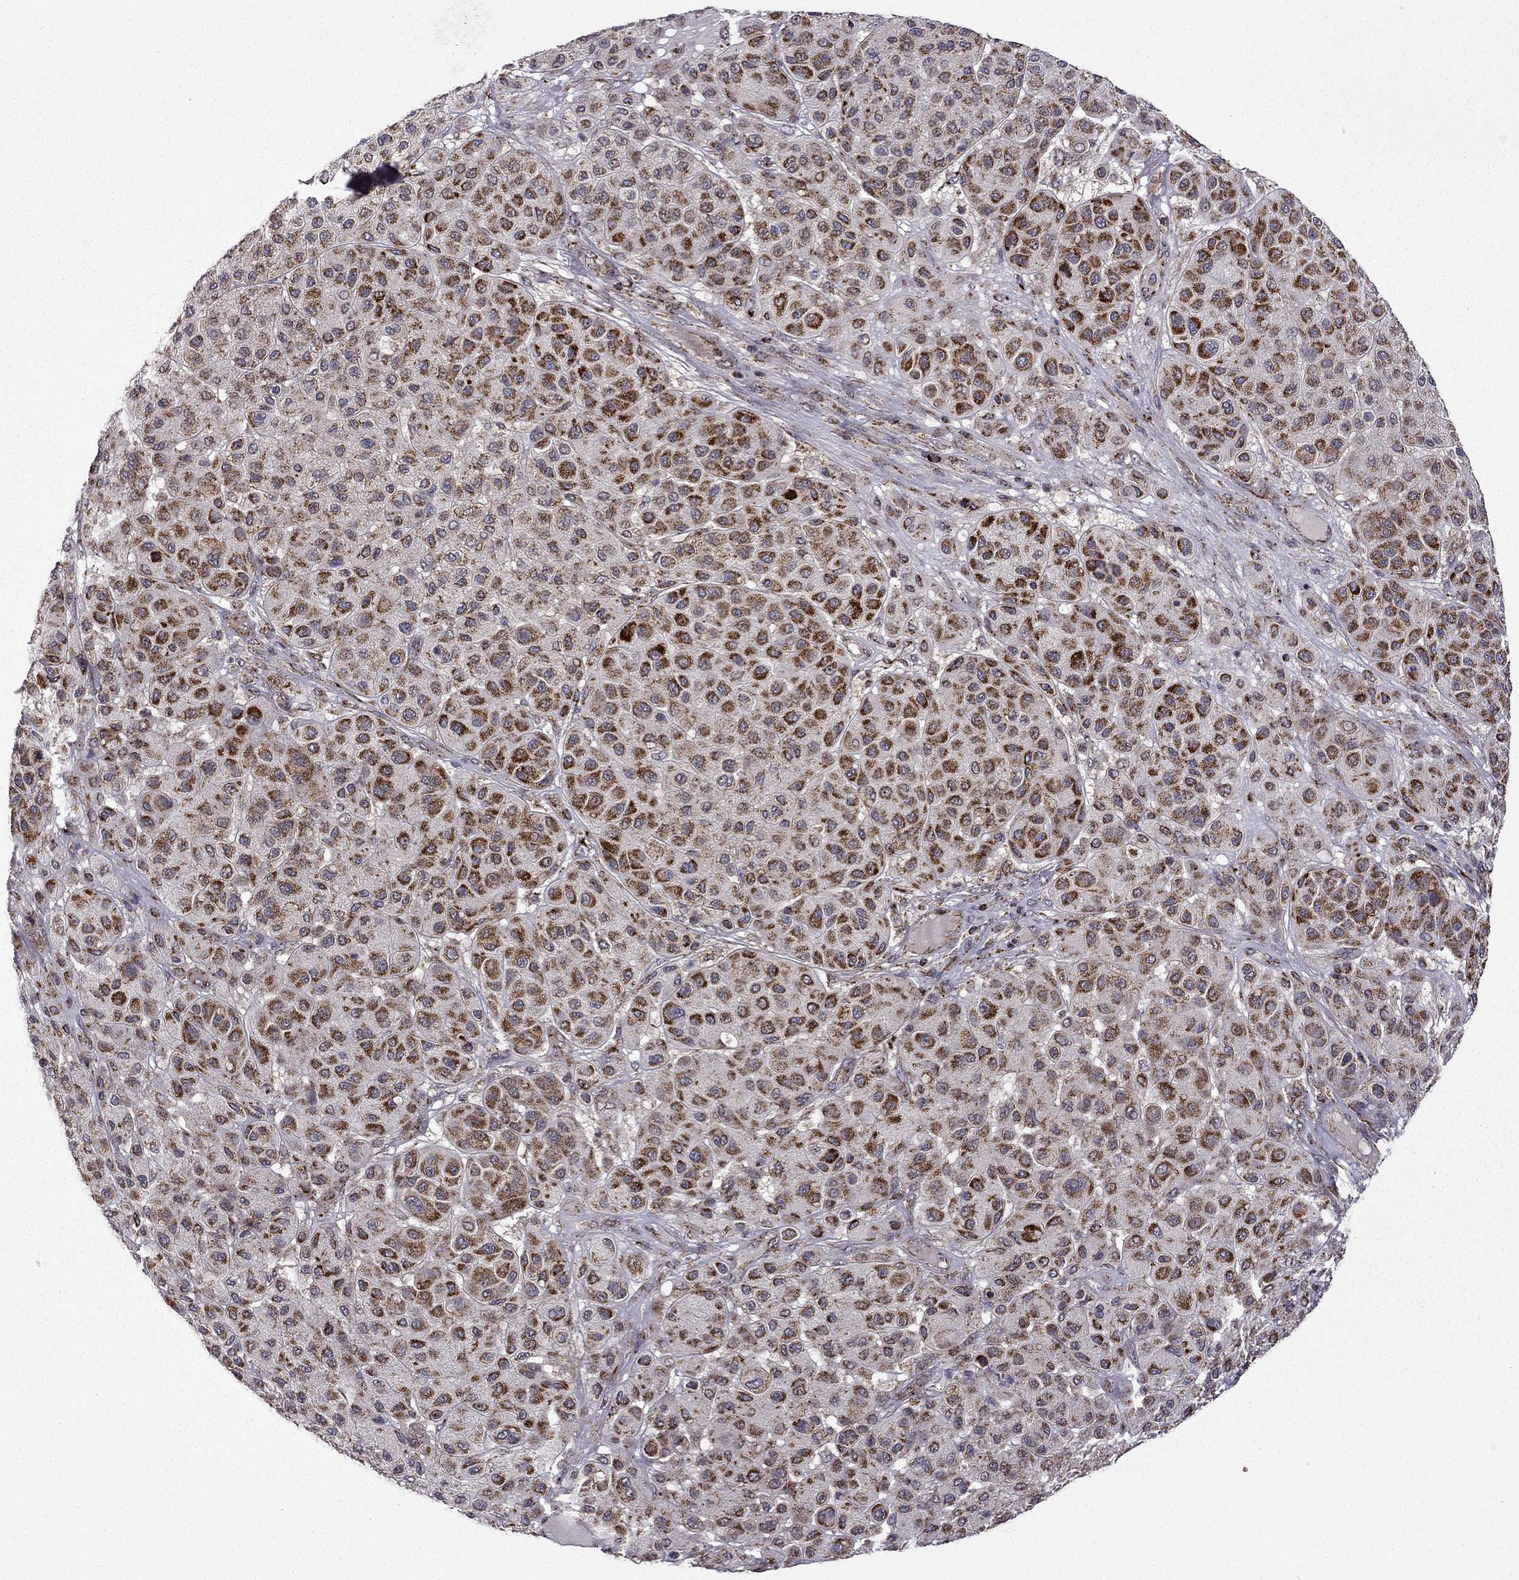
{"staining": {"intensity": "strong", "quantity": "25%-75%", "location": "cytoplasmic/membranous"}, "tissue": "melanoma", "cell_type": "Tumor cells", "image_type": "cancer", "snomed": [{"axis": "morphology", "description": "Malignant melanoma, Metastatic site"}, {"axis": "topography", "description": "Smooth muscle"}], "caption": "DAB (3,3'-diaminobenzidine) immunohistochemical staining of human melanoma shows strong cytoplasmic/membranous protein expression in about 25%-75% of tumor cells.", "gene": "TAB2", "patient": {"sex": "male", "age": 41}}